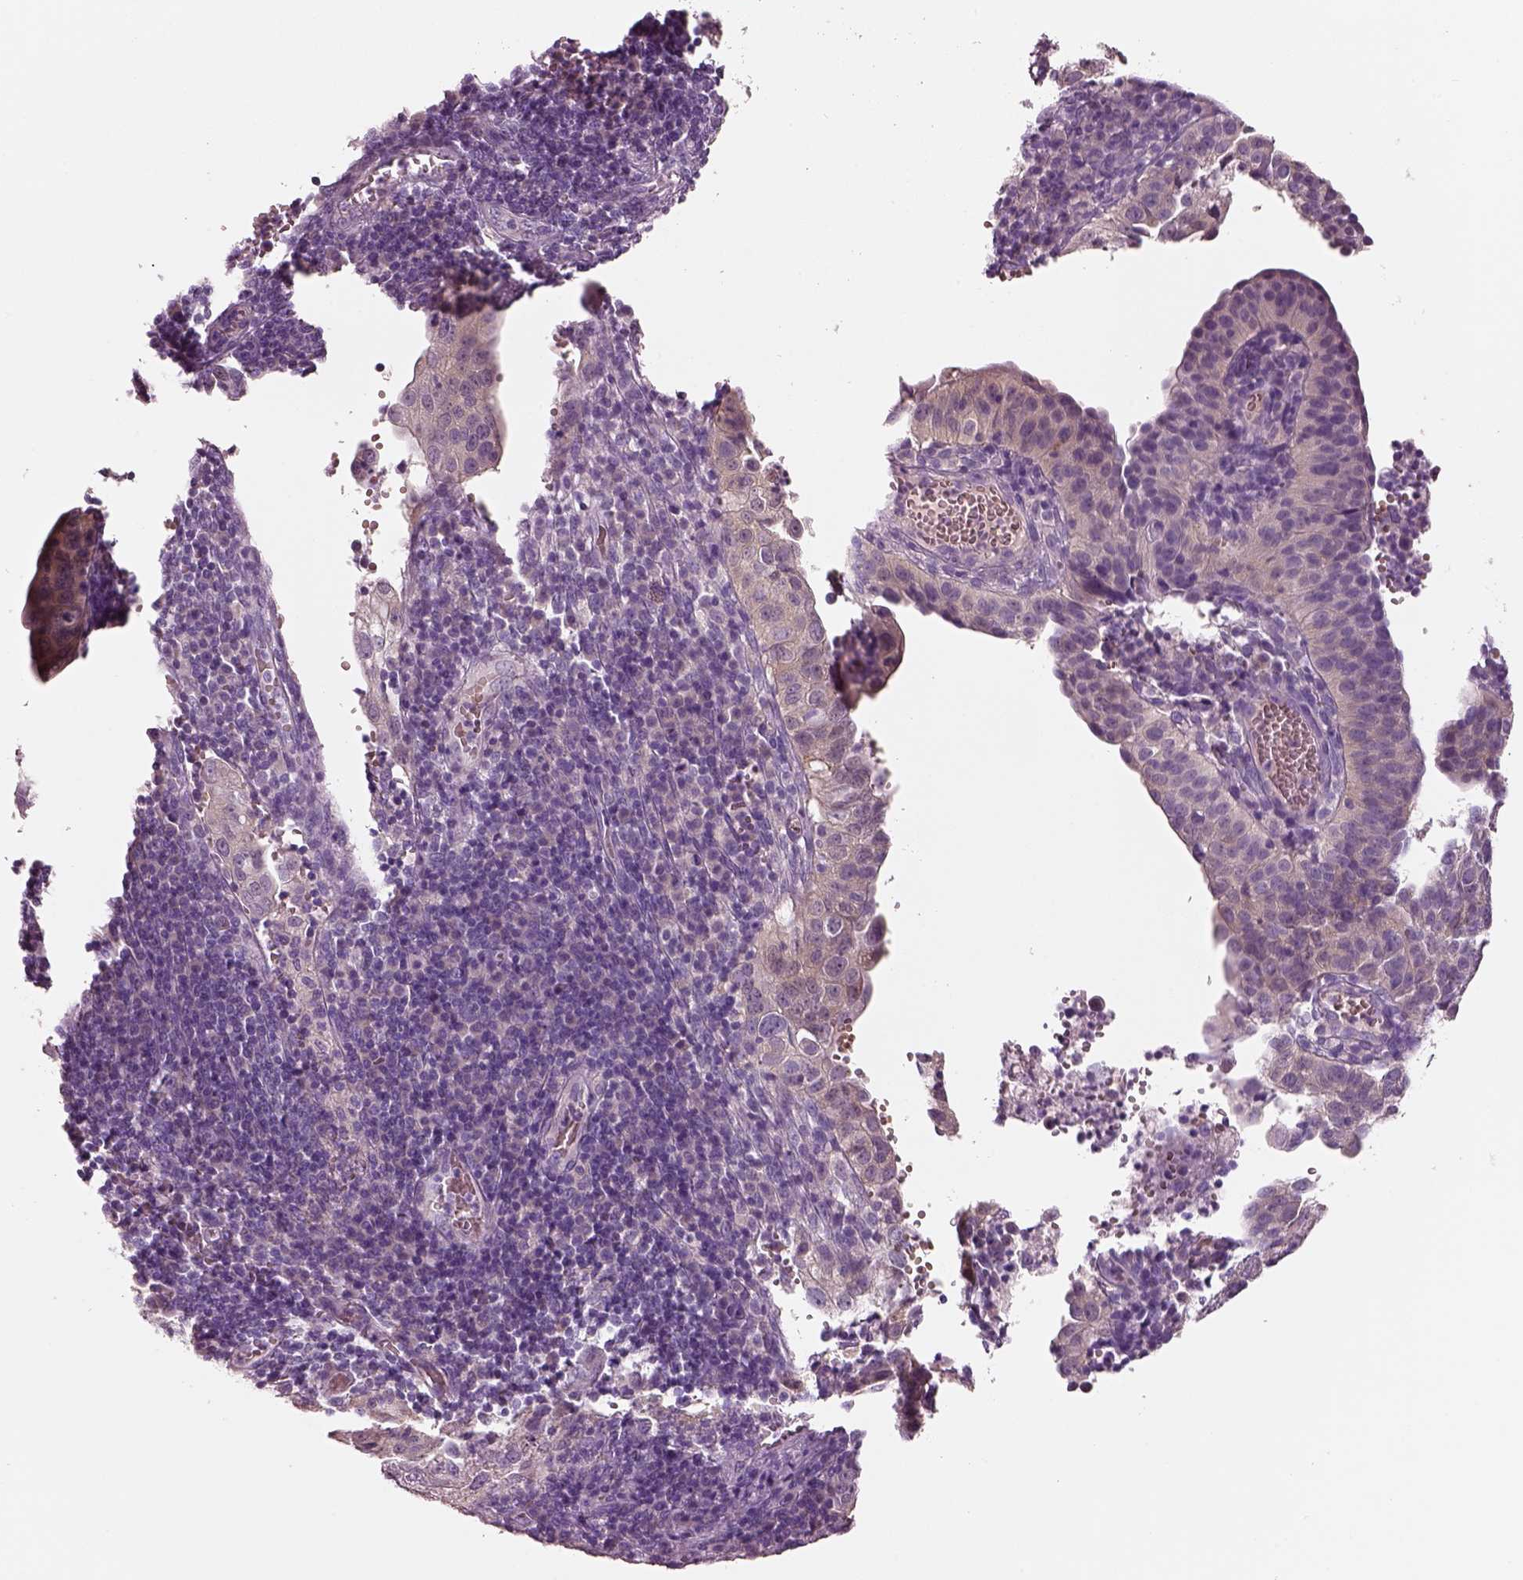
{"staining": {"intensity": "negative", "quantity": "none", "location": "none"}, "tissue": "cervical cancer", "cell_type": "Tumor cells", "image_type": "cancer", "snomed": [{"axis": "morphology", "description": "Squamous cell carcinoma, NOS"}, {"axis": "topography", "description": "Cervix"}], "caption": "IHC micrograph of human cervical squamous cell carcinoma stained for a protein (brown), which displays no staining in tumor cells.", "gene": "ELSPBP1", "patient": {"sex": "female", "age": 39}}